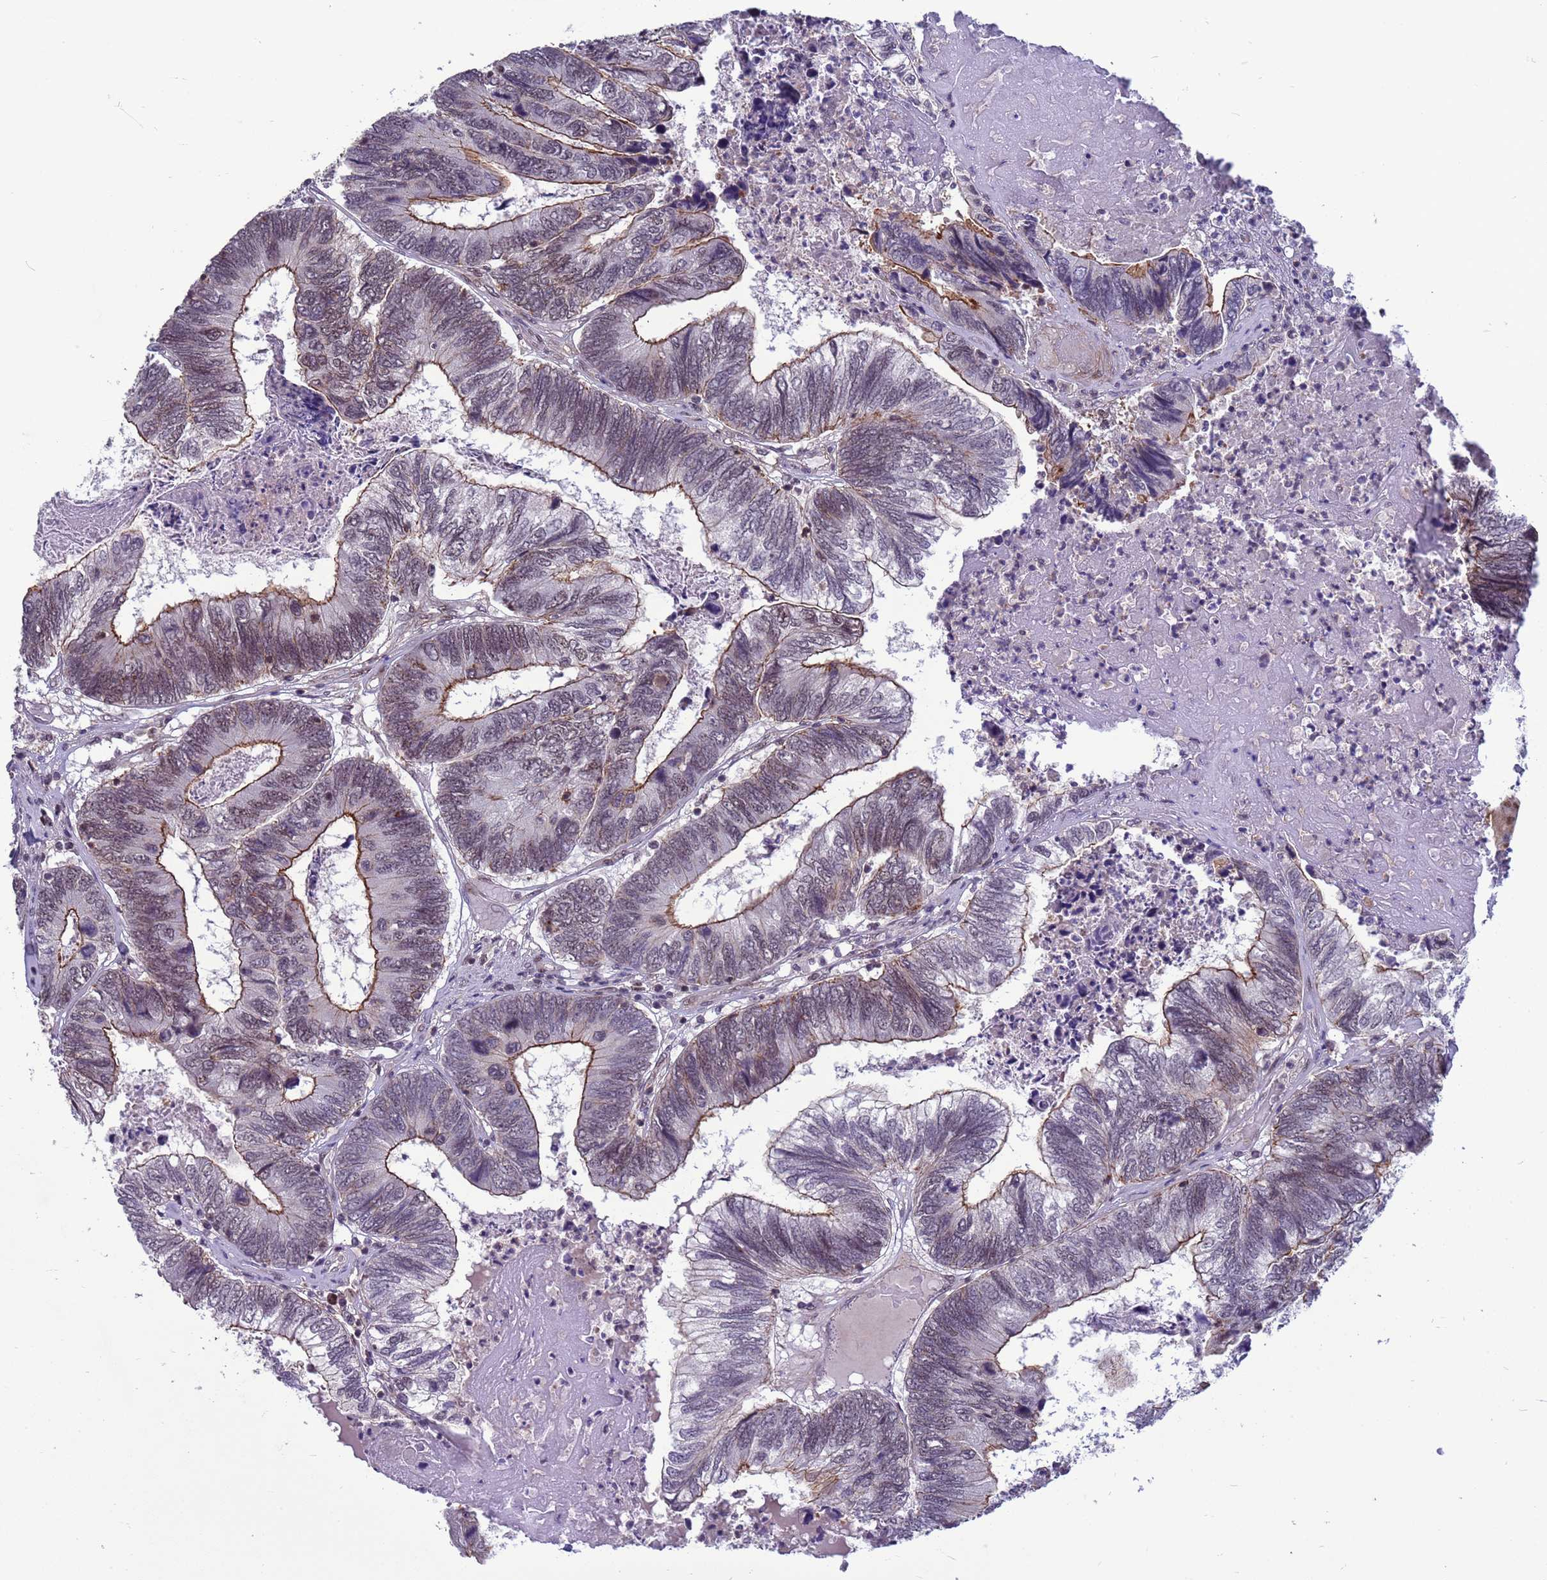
{"staining": {"intensity": "moderate", "quantity": "25%-75%", "location": "cytoplasmic/membranous,nuclear"}, "tissue": "colorectal cancer", "cell_type": "Tumor cells", "image_type": "cancer", "snomed": [{"axis": "morphology", "description": "Adenocarcinoma, NOS"}, {"axis": "topography", "description": "Colon"}], "caption": "Protein staining of adenocarcinoma (colorectal) tissue exhibits moderate cytoplasmic/membranous and nuclear positivity in about 25%-75% of tumor cells.", "gene": "NSL1", "patient": {"sex": "female", "age": 67}}